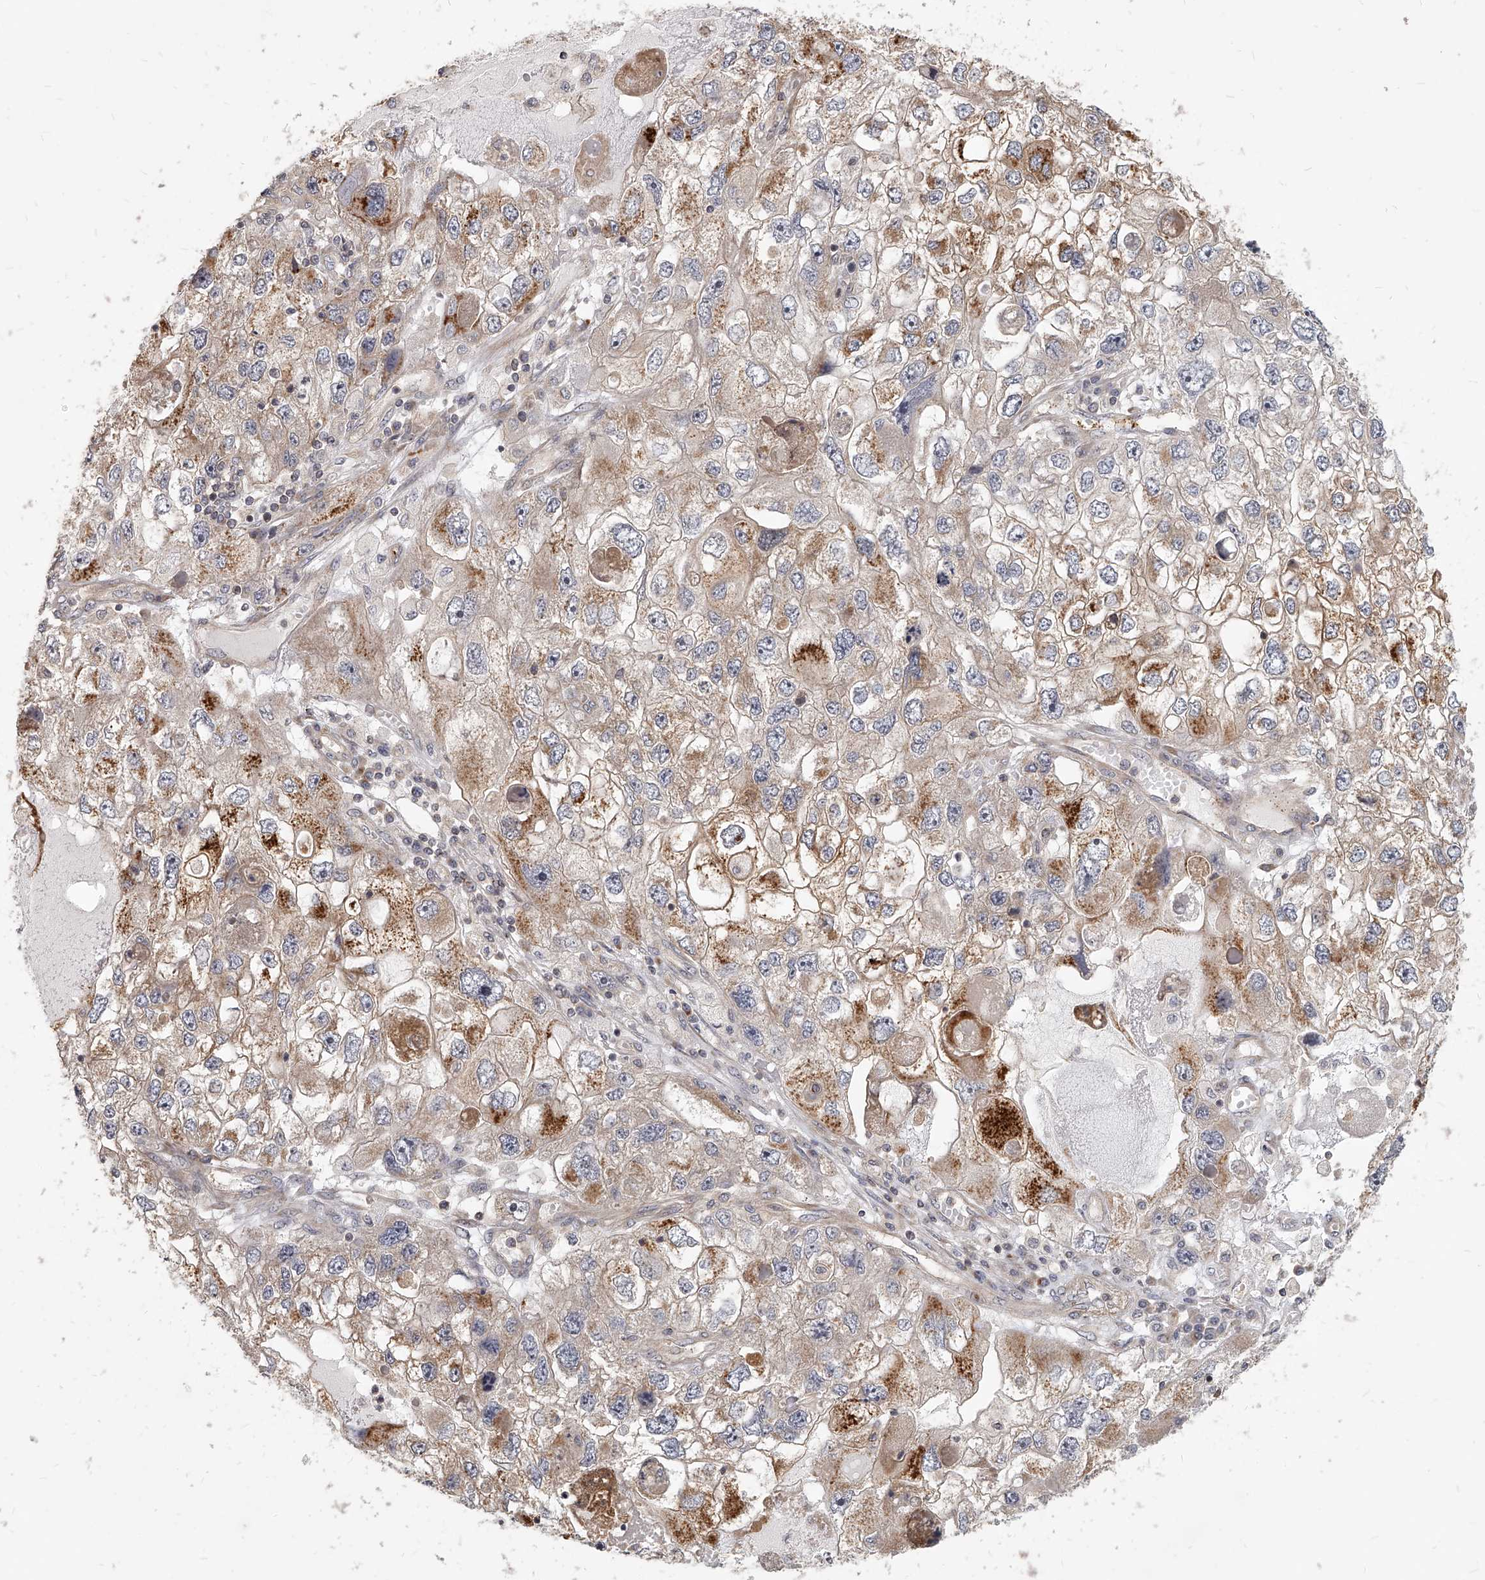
{"staining": {"intensity": "moderate", "quantity": "25%-75%", "location": "cytoplasmic/membranous"}, "tissue": "endometrial cancer", "cell_type": "Tumor cells", "image_type": "cancer", "snomed": [{"axis": "morphology", "description": "Adenocarcinoma, NOS"}, {"axis": "topography", "description": "Endometrium"}], "caption": "Endometrial cancer (adenocarcinoma) stained with a protein marker exhibits moderate staining in tumor cells.", "gene": "SLC37A1", "patient": {"sex": "female", "age": 49}}